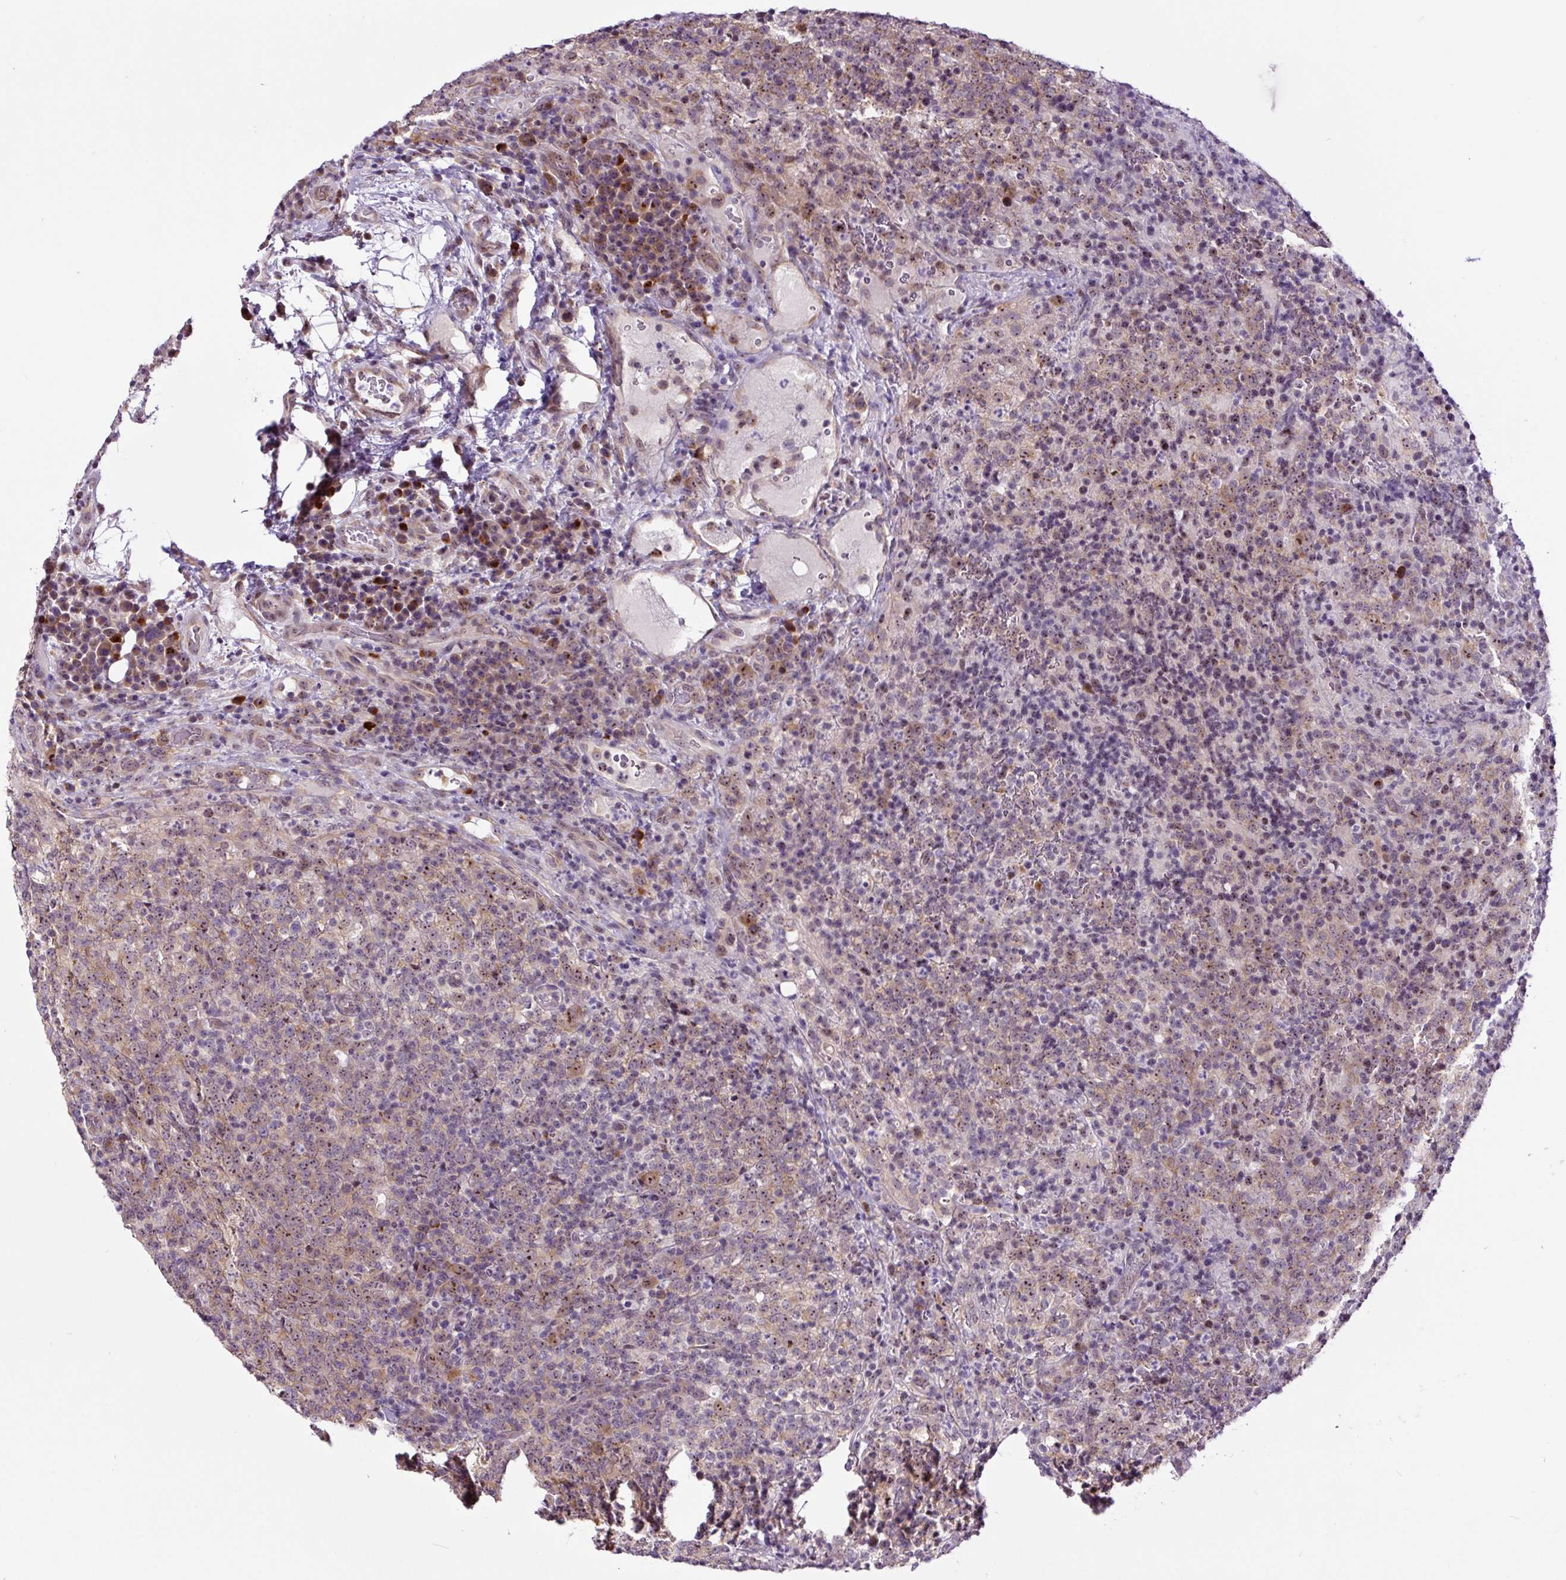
{"staining": {"intensity": "weak", "quantity": ">75%", "location": "nuclear"}, "tissue": "lymphoma", "cell_type": "Tumor cells", "image_type": "cancer", "snomed": [{"axis": "morphology", "description": "Malignant lymphoma, non-Hodgkin's type, High grade"}, {"axis": "topography", "description": "Lymph node"}], "caption": "The image demonstrates immunohistochemical staining of malignant lymphoma, non-Hodgkin's type (high-grade). There is weak nuclear staining is identified in about >75% of tumor cells.", "gene": "NOM1", "patient": {"sex": "male", "age": 54}}